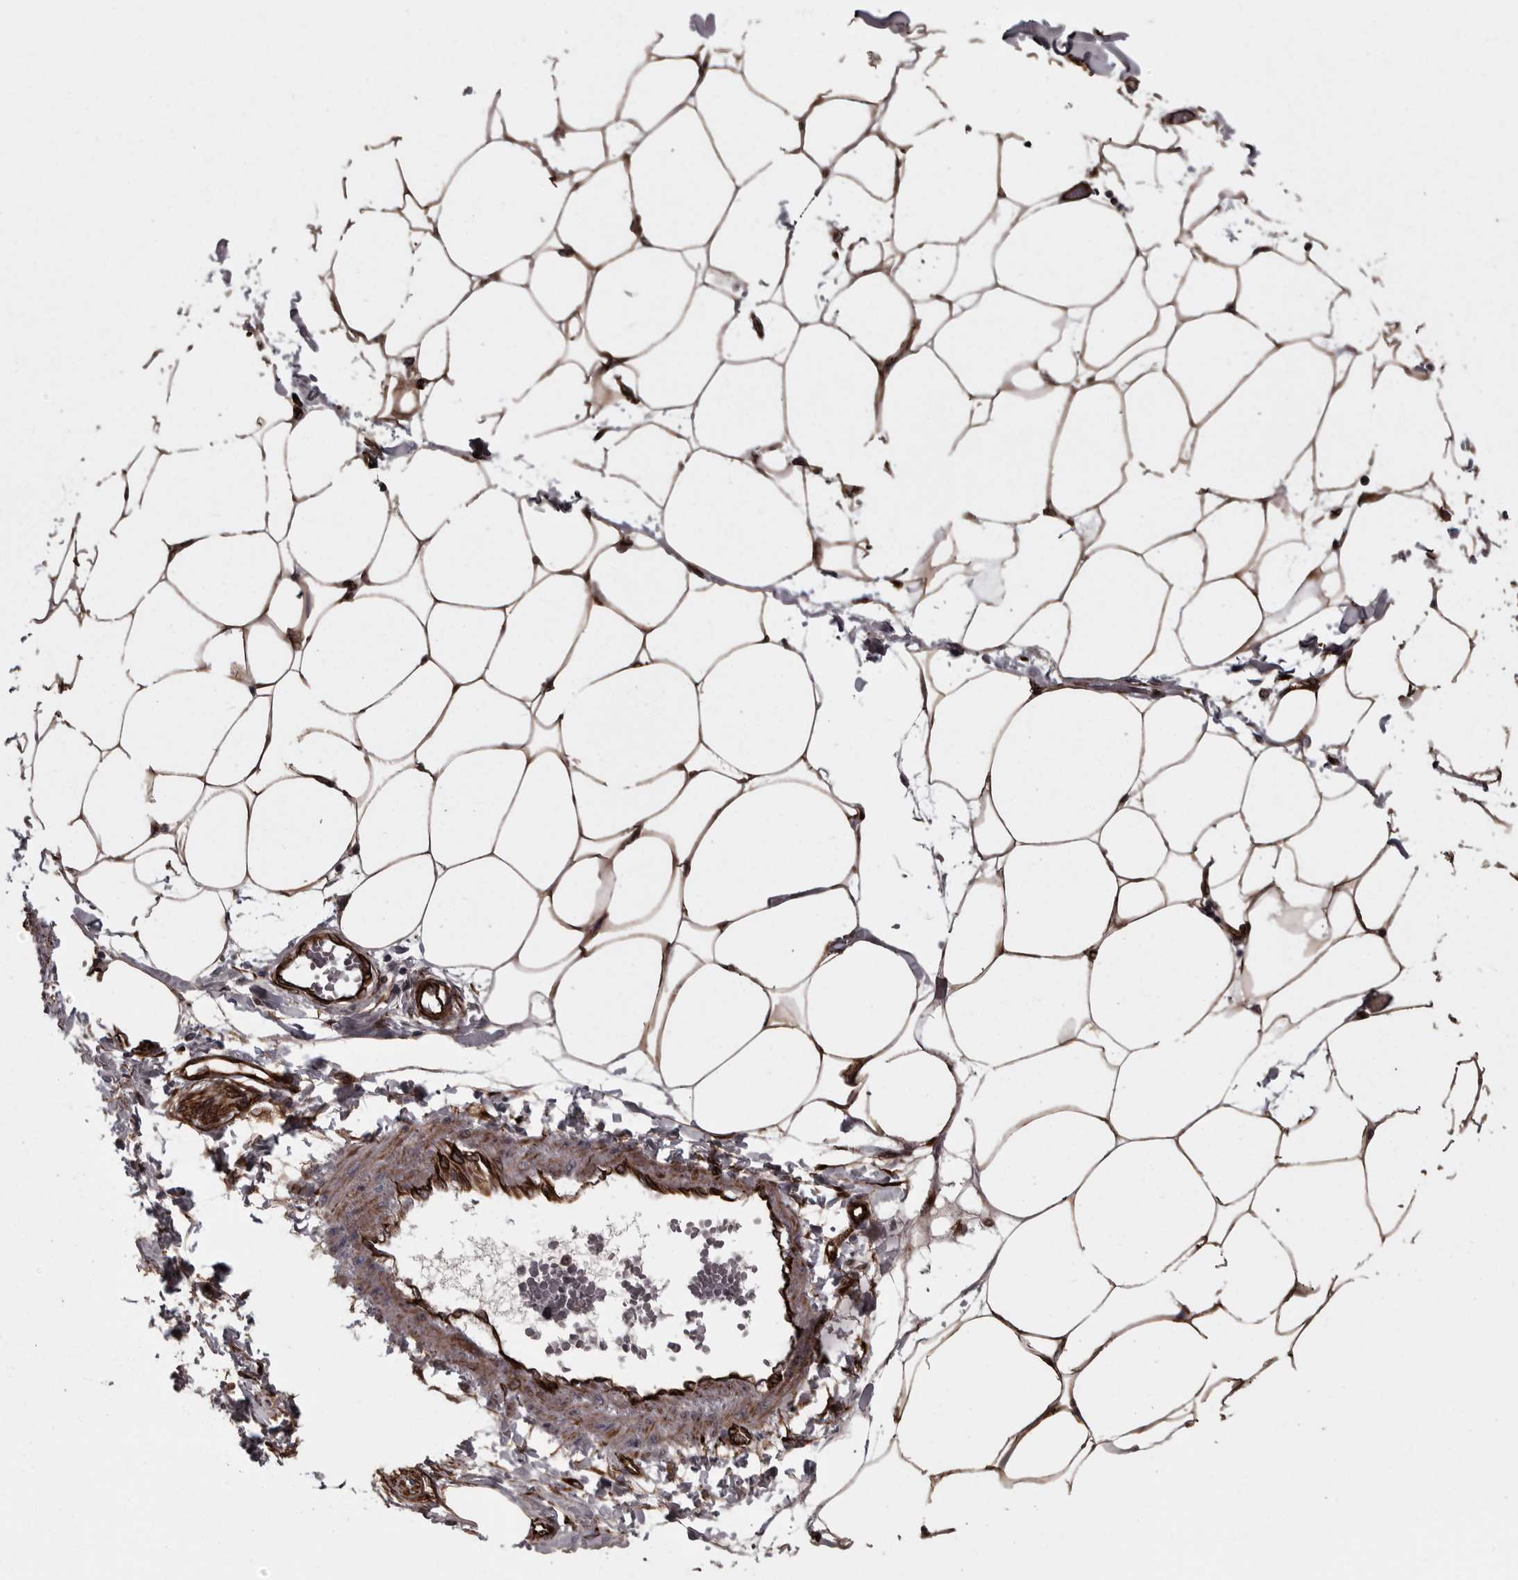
{"staining": {"intensity": "strong", "quantity": ">75%", "location": "cytoplasmic/membranous"}, "tissue": "adipose tissue", "cell_type": "Adipocytes", "image_type": "normal", "snomed": [{"axis": "morphology", "description": "Normal tissue, NOS"}, {"axis": "morphology", "description": "Adenocarcinoma, NOS"}, {"axis": "topography", "description": "Colon"}, {"axis": "topography", "description": "Peripheral nerve tissue"}], "caption": "Unremarkable adipose tissue displays strong cytoplasmic/membranous staining in about >75% of adipocytes The staining was performed using DAB (3,3'-diaminobenzidine), with brown indicating positive protein expression. Nuclei are stained blue with hematoxylin..", "gene": "FAAP100", "patient": {"sex": "male", "age": 14}}